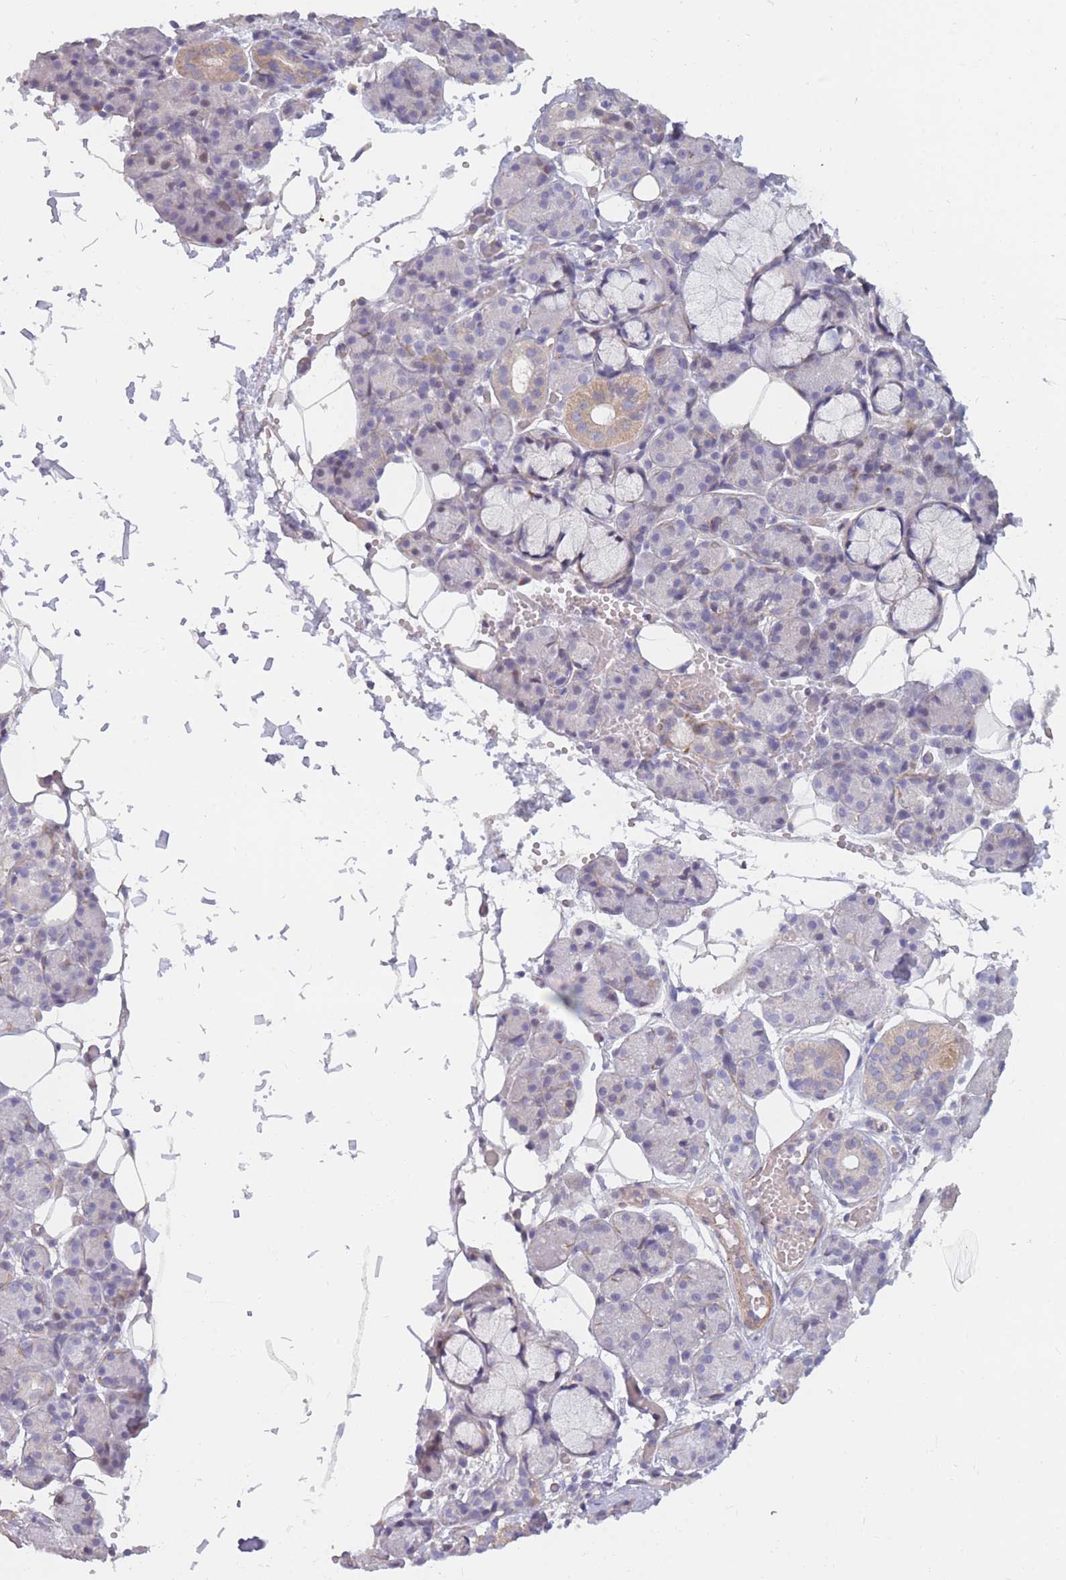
{"staining": {"intensity": "weak", "quantity": "<25%", "location": "cytoplasmic/membranous"}, "tissue": "salivary gland", "cell_type": "Glandular cells", "image_type": "normal", "snomed": [{"axis": "morphology", "description": "Normal tissue, NOS"}, {"axis": "topography", "description": "Salivary gland"}], "caption": "DAB (3,3'-diaminobenzidine) immunohistochemical staining of normal human salivary gland displays no significant staining in glandular cells.", "gene": "CCNQ", "patient": {"sex": "male", "age": 63}}